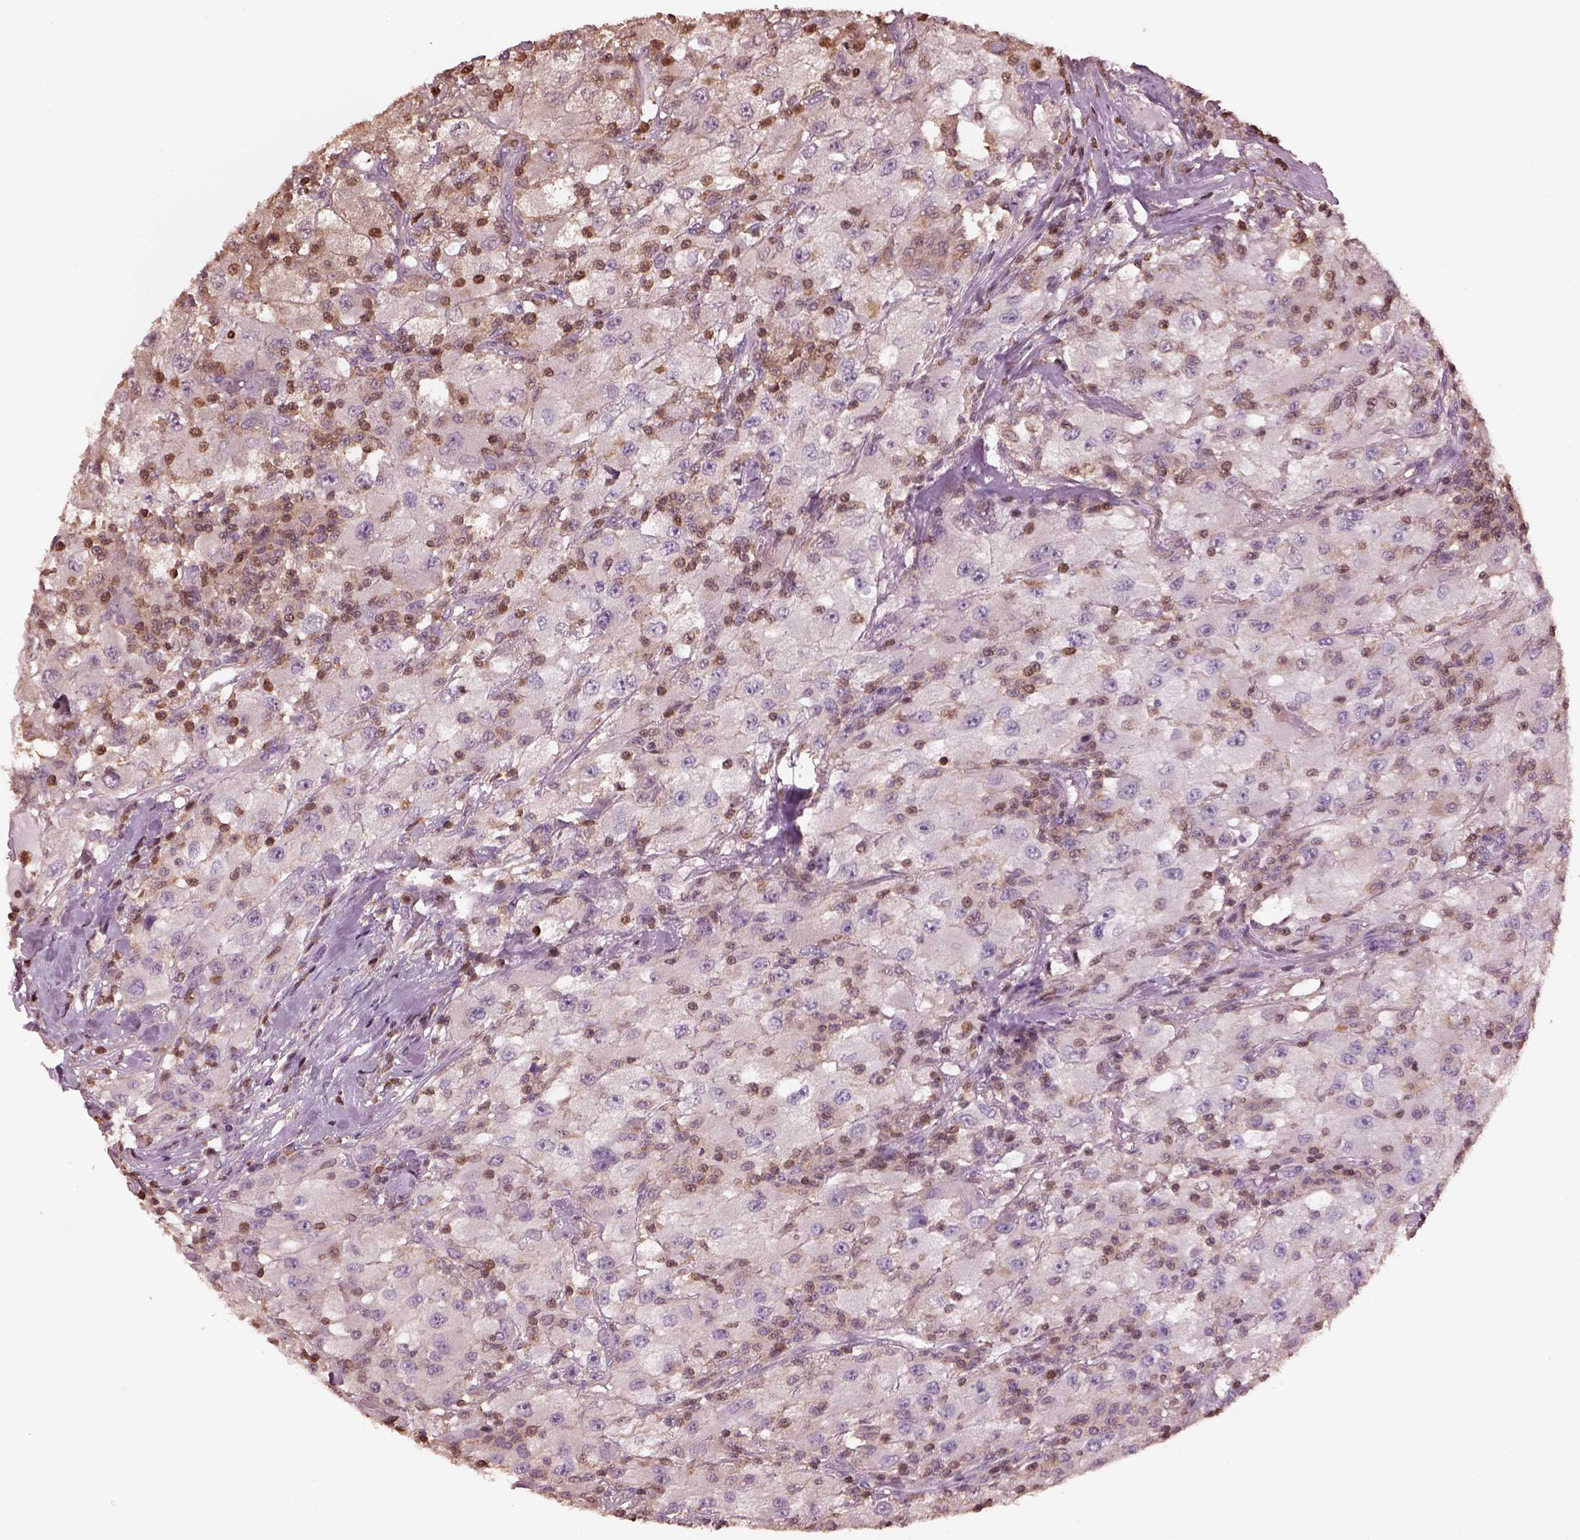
{"staining": {"intensity": "weak", "quantity": "25%-75%", "location": "cytoplasmic/membranous"}, "tissue": "renal cancer", "cell_type": "Tumor cells", "image_type": "cancer", "snomed": [{"axis": "morphology", "description": "Adenocarcinoma, NOS"}, {"axis": "topography", "description": "Kidney"}], "caption": "Immunohistochemical staining of human renal cancer (adenocarcinoma) demonstrates low levels of weak cytoplasmic/membranous expression in about 25%-75% of tumor cells.", "gene": "IL31RA", "patient": {"sex": "female", "age": 67}}